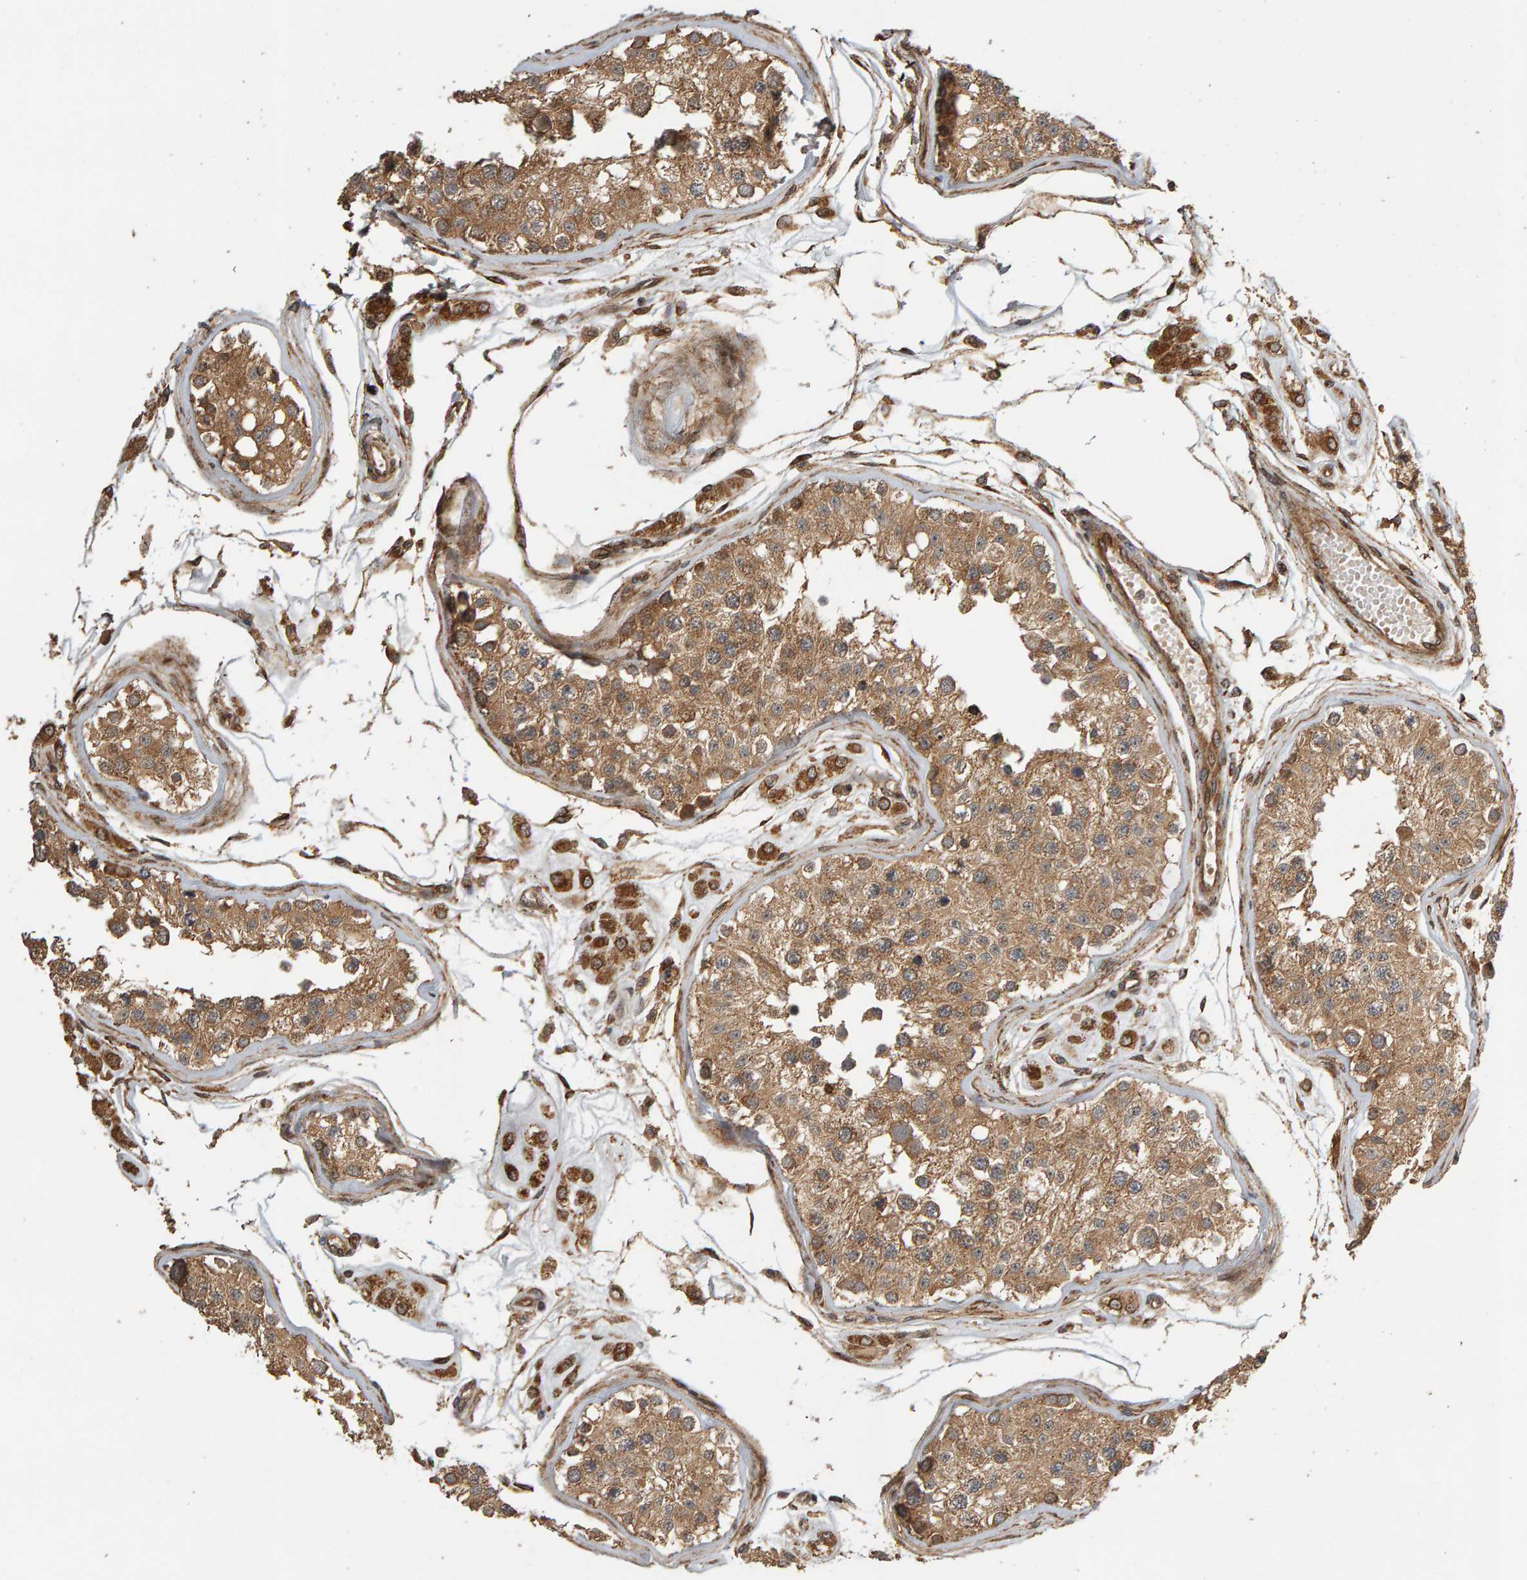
{"staining": {"intensity": "moderate", "quantity": ">75%", "location": "cytoplasmic/membranous"}, "tissue": "testis", "cell_type": "Cells in seminiferous ducts", "image_type": "normal", "snomed": [{"axis": "morphology", "description": "Normal tissue, NOS"}, {"axis": "morphology", "description": "Adenocarcinoma, metastatic, NOS"}, {"axis": "topography", "description": "Testis"}], "caption": "Immunohistochemistry image of benign human testis stained for a protein (brown), which shows medium levels of moderate cytoplasmic/membranous positivity in approximately >75% of cells in seminiferous ducts.", "gene": "ZFAND1", "patient": {"sex": "male", "age": 26}}